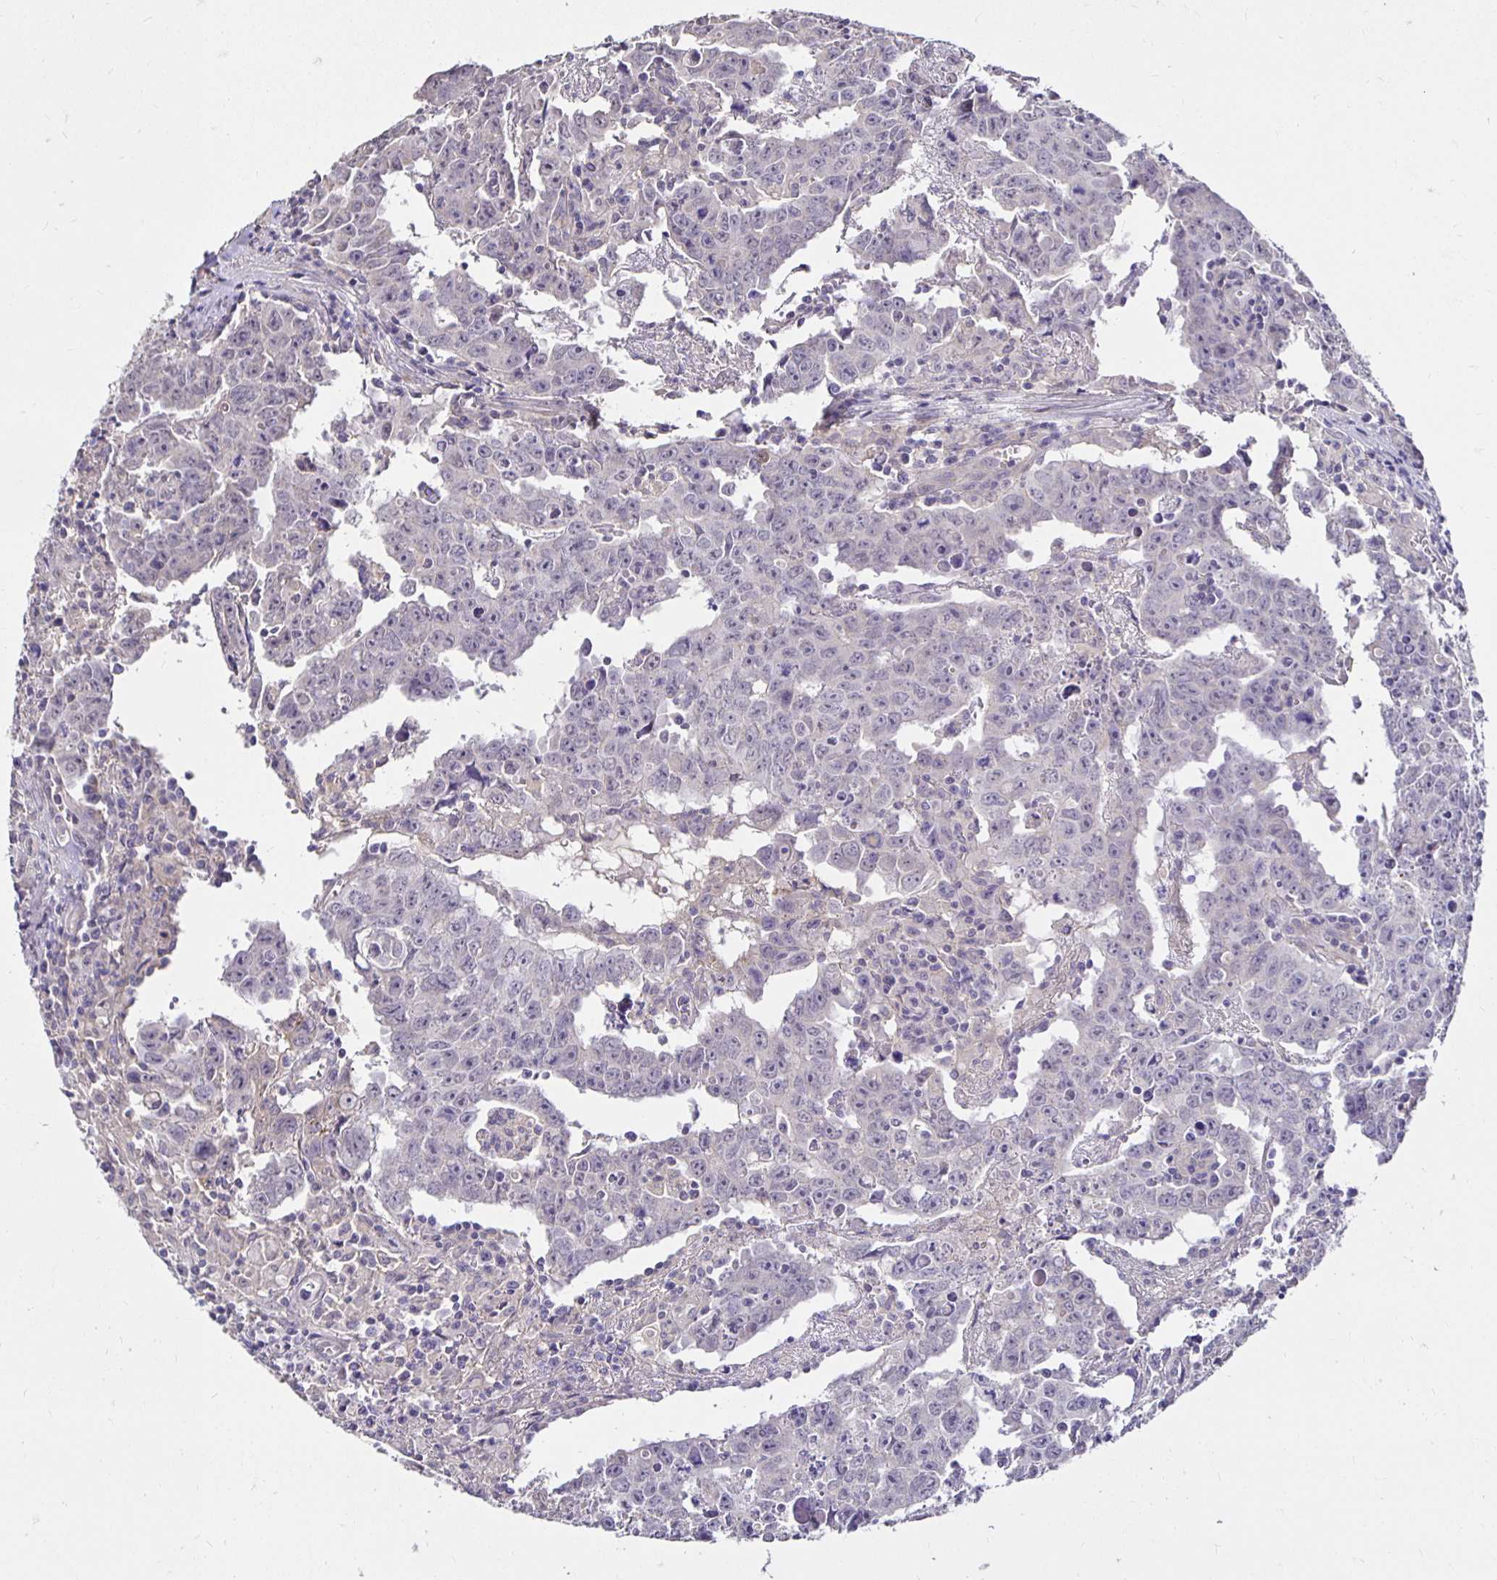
{"staining": {"intensity": "negative", "quantity": "none", "location": "none"}, "tissue": "testis cancer", "cell_type": "Tumor cells", "image_type": "cancer", "snomed": [{"axis": "morphology", "description": "Carcinoma, Embryonal, NOS"}, {"axis": "topography", "description": "Testis"}], "caption": "Tumor cells are negative for brown protein staining in testis embryonal carcinoma.", "gene": "PNPLA3", "patient": {"sex": "male", "age": 22}}